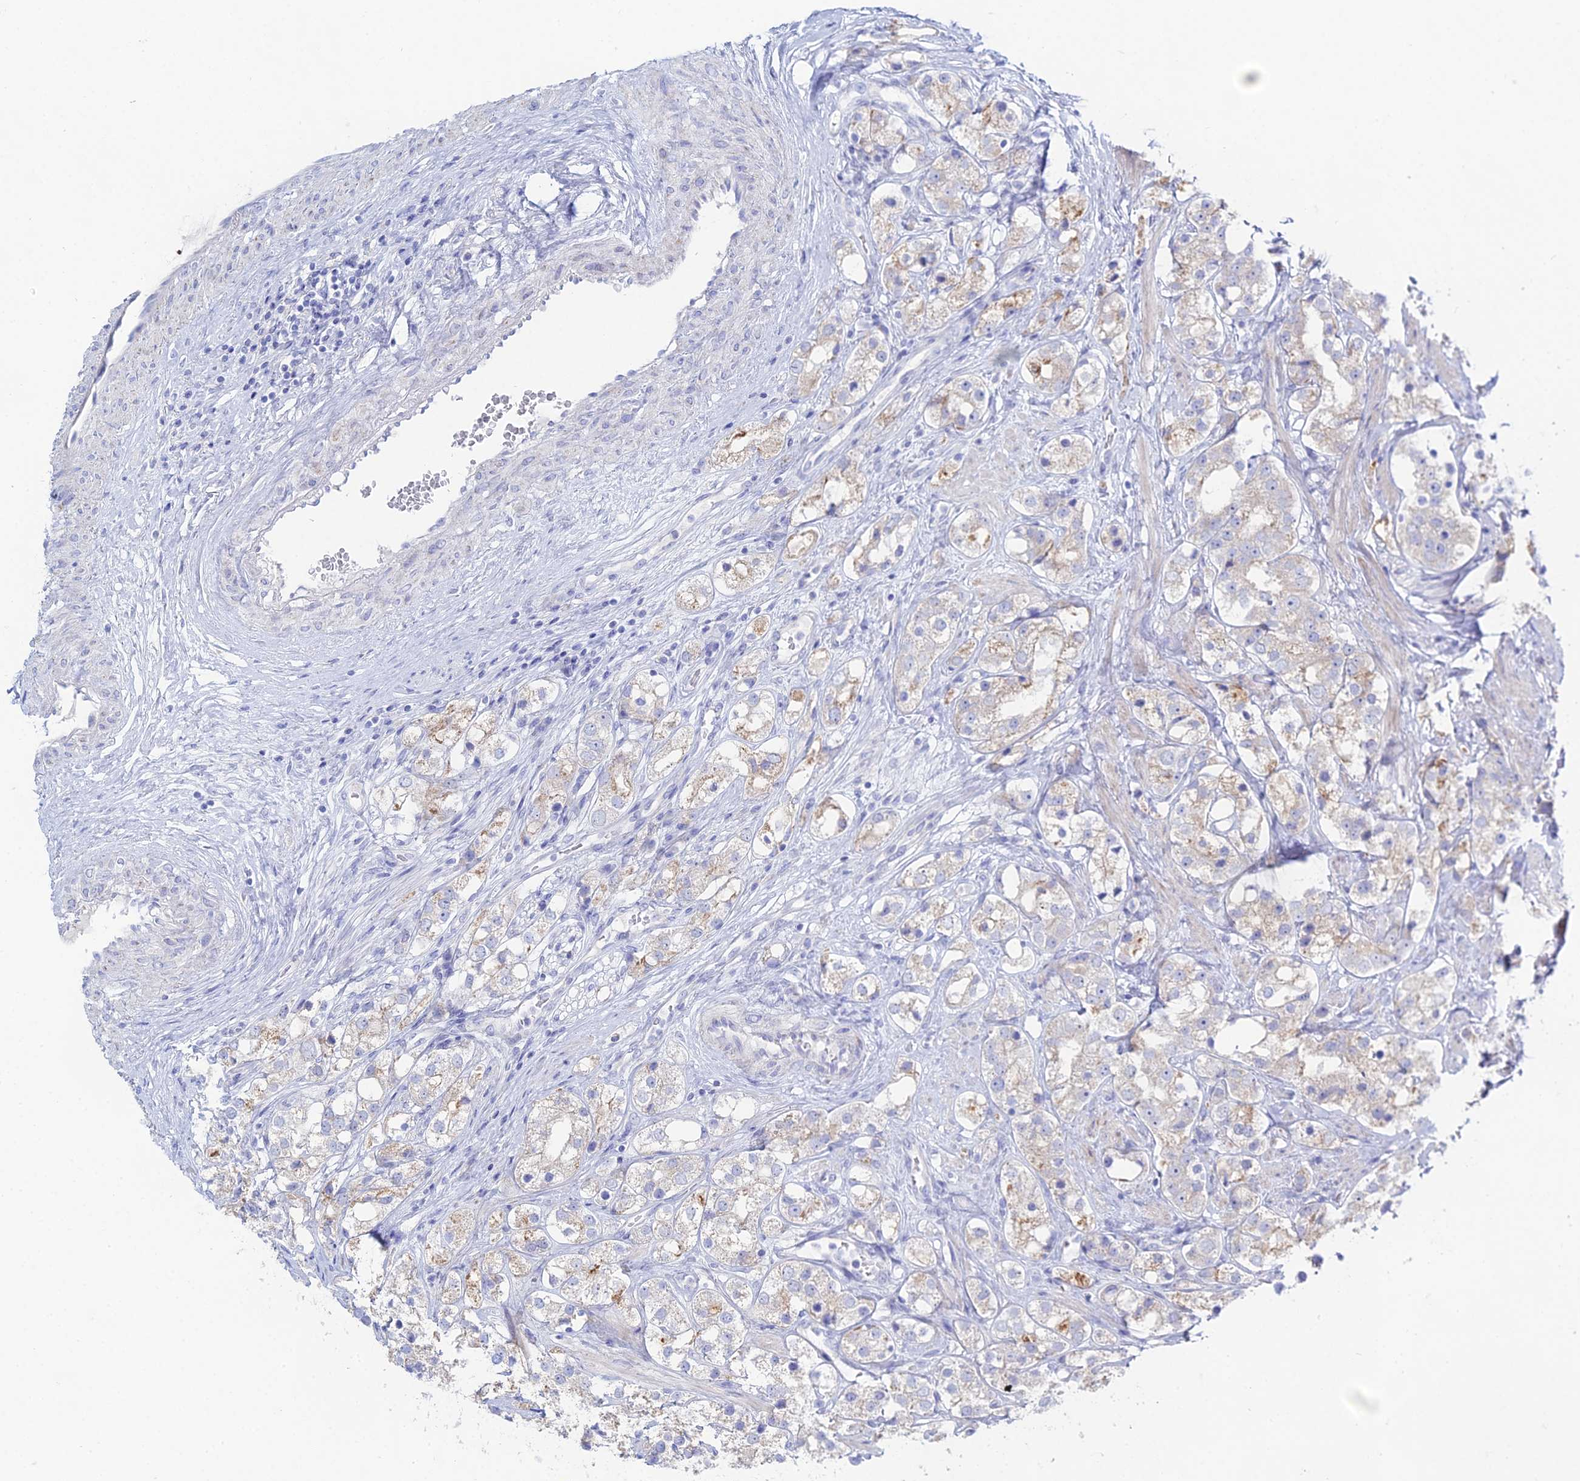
{"staining": {"intensity": "weak", "quantity": "<25%", "location": "cytoplasmic/membranous"}, "tissue": "prostate cancer", "cell_type": "Tumor cells", "image_type": "cancer", "snomed": [{"axis": "morphology", "description": "Adenocarcinoma, NOS"}, {"axis": "topography", "description": "Prostate"}], "caption": "An immunohistochemistry (IHC) image of prostate cancer (adenocarcinoma) is shown. There is no staining in tumor cells of prostate cancer (adenocarcinoma).", "gene": "DHX34", "patient": {"sex": "male", "age": 79}}